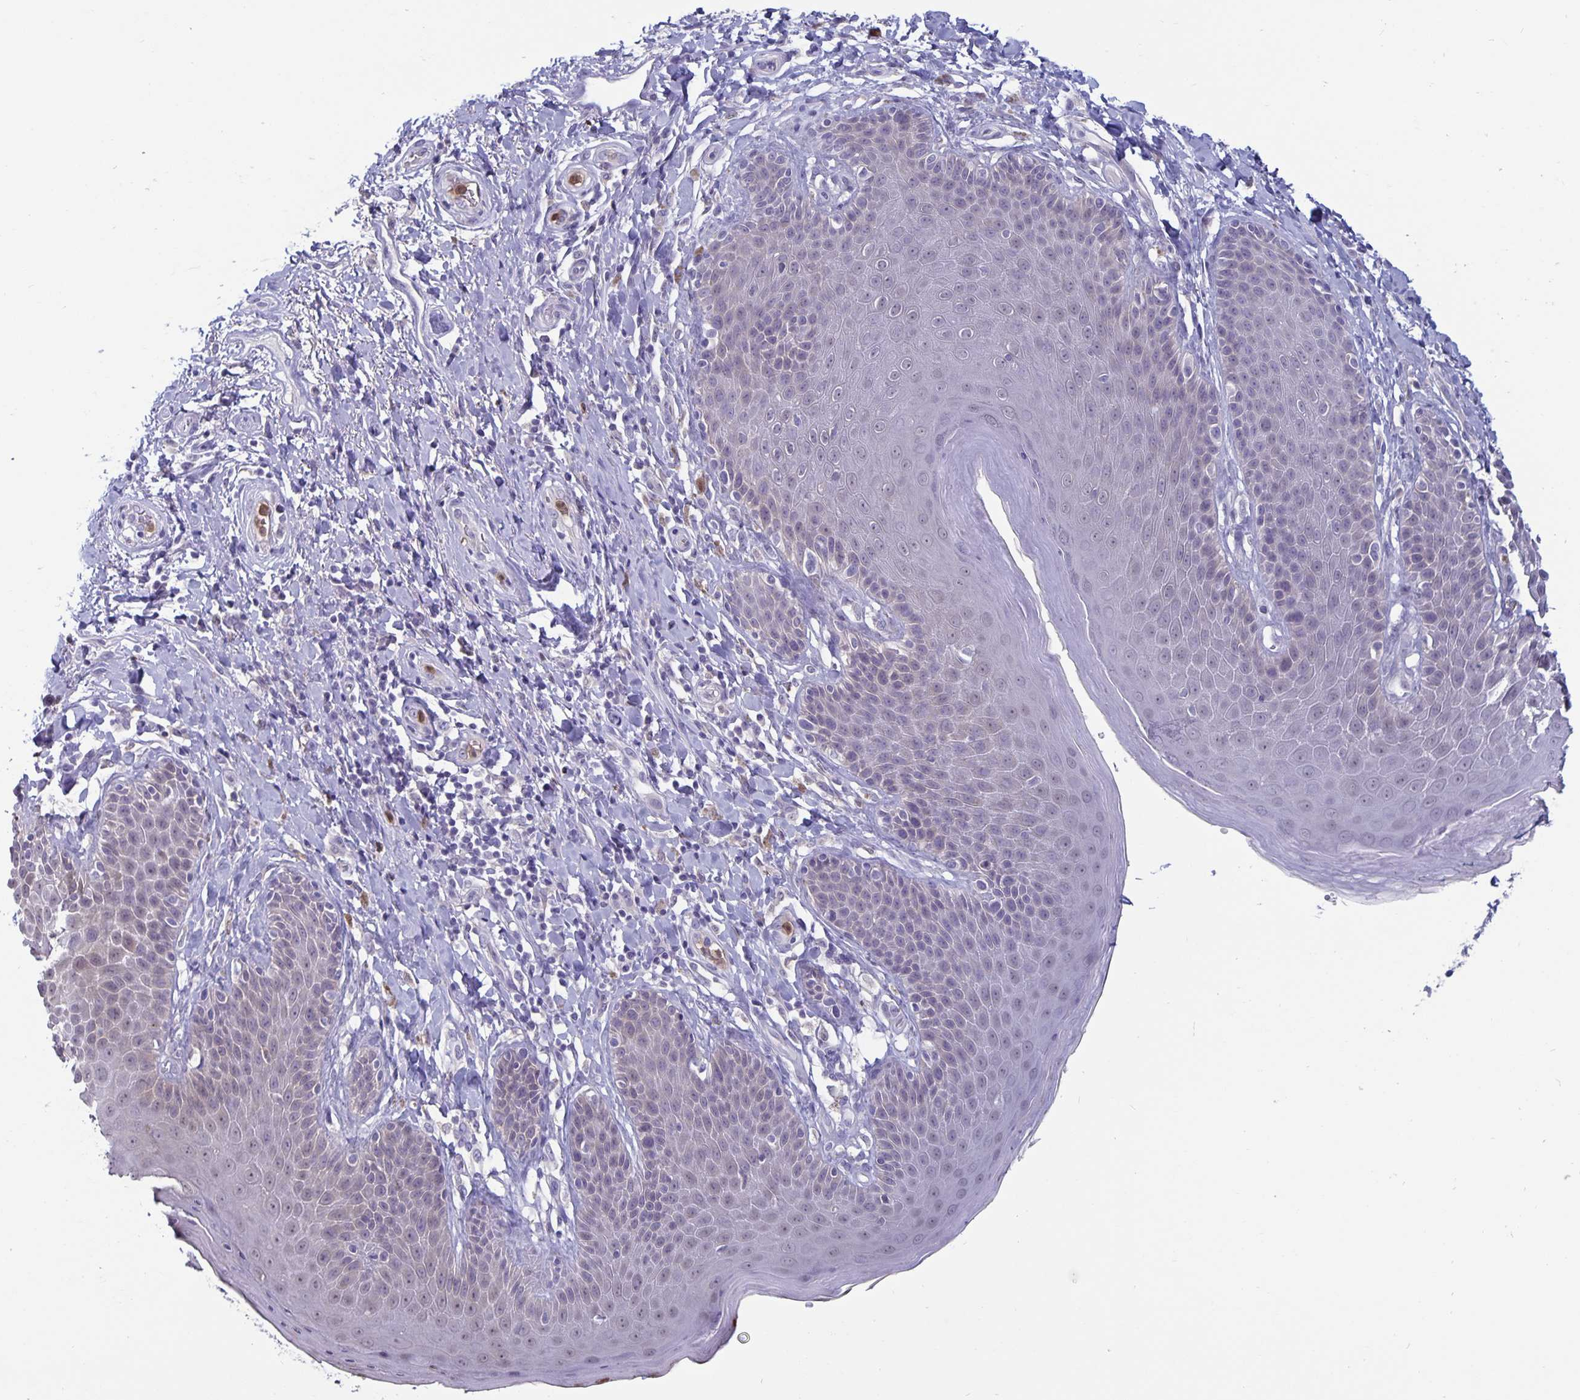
{"staining": {"intensity": "weak", "quantity": "<25%", "location": "nuclear"}, "tissue": "skin", "cell_type": "Epidermal cells", "image_type": "normal", "snomed": [{"axis": "morphology", "description": "Normal tissue, NOS"}, {"axis": "topography", "description": "Anal"}, {"axis": "topography", "description": "Peripheral nerve tissue"}], "caption": "Skin stained for a protein using immunohistochemistry (IHC) shows no expression epidermal cells.", "gene": "PLCB3", "patient": {"sex": "male", "age": 51}}